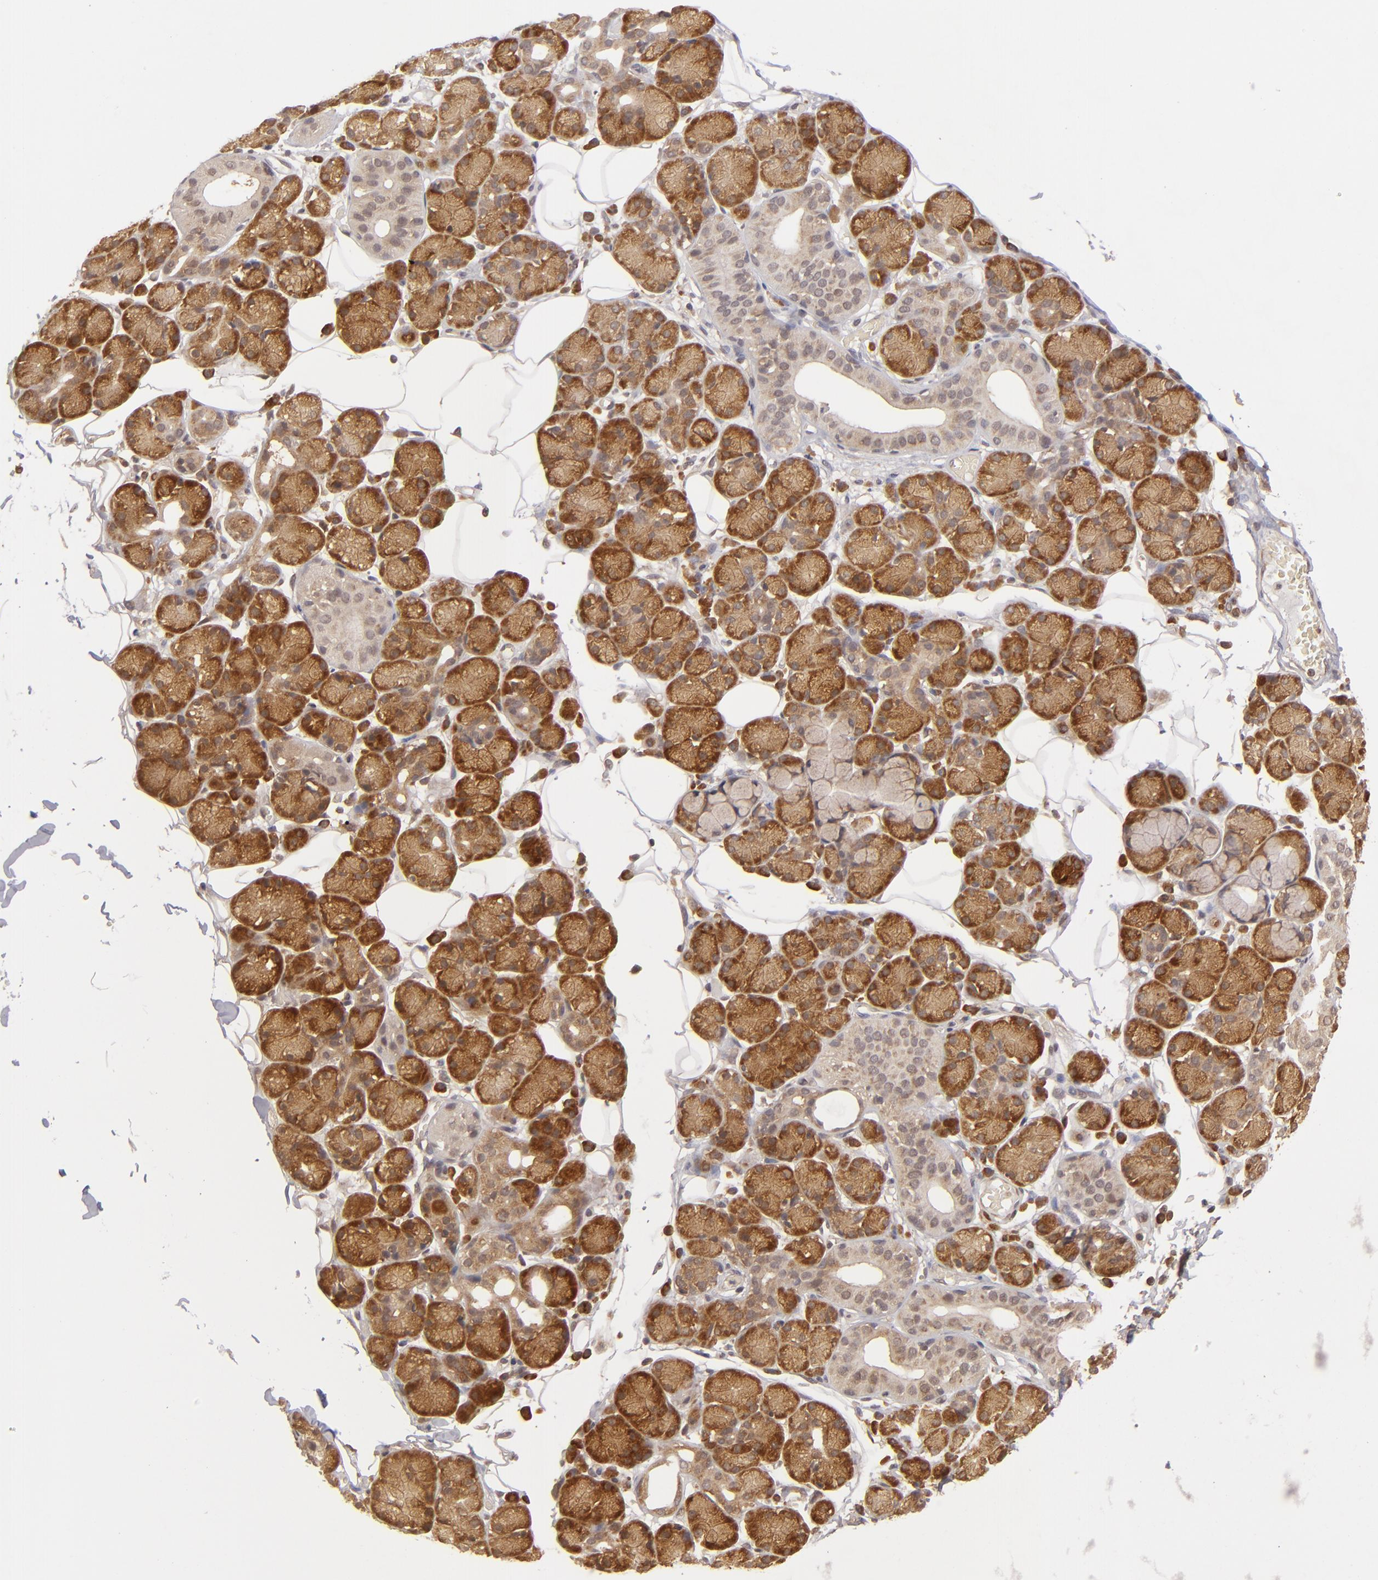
{"staining": {"intensity": "moderate", "quantity": ">75%", "location": "cytoplasmic/membranous"}, "tissue": "salivary gland", "cell_type": "Glandular cells", "image_type": "normal", "snomed": [{"axis": "morphology", "description": "Normal tissue, NOS"}, {"axis": "topography", "description": "Salivary gland"}], "caption": "The histopathology image shows a brown stain indicating the presence of a protein in the cytoplasmic/membranous of glandular cells in salivary gland.", "gene": "MAPK3", "patient": {"sex": "male", "age": 54}}